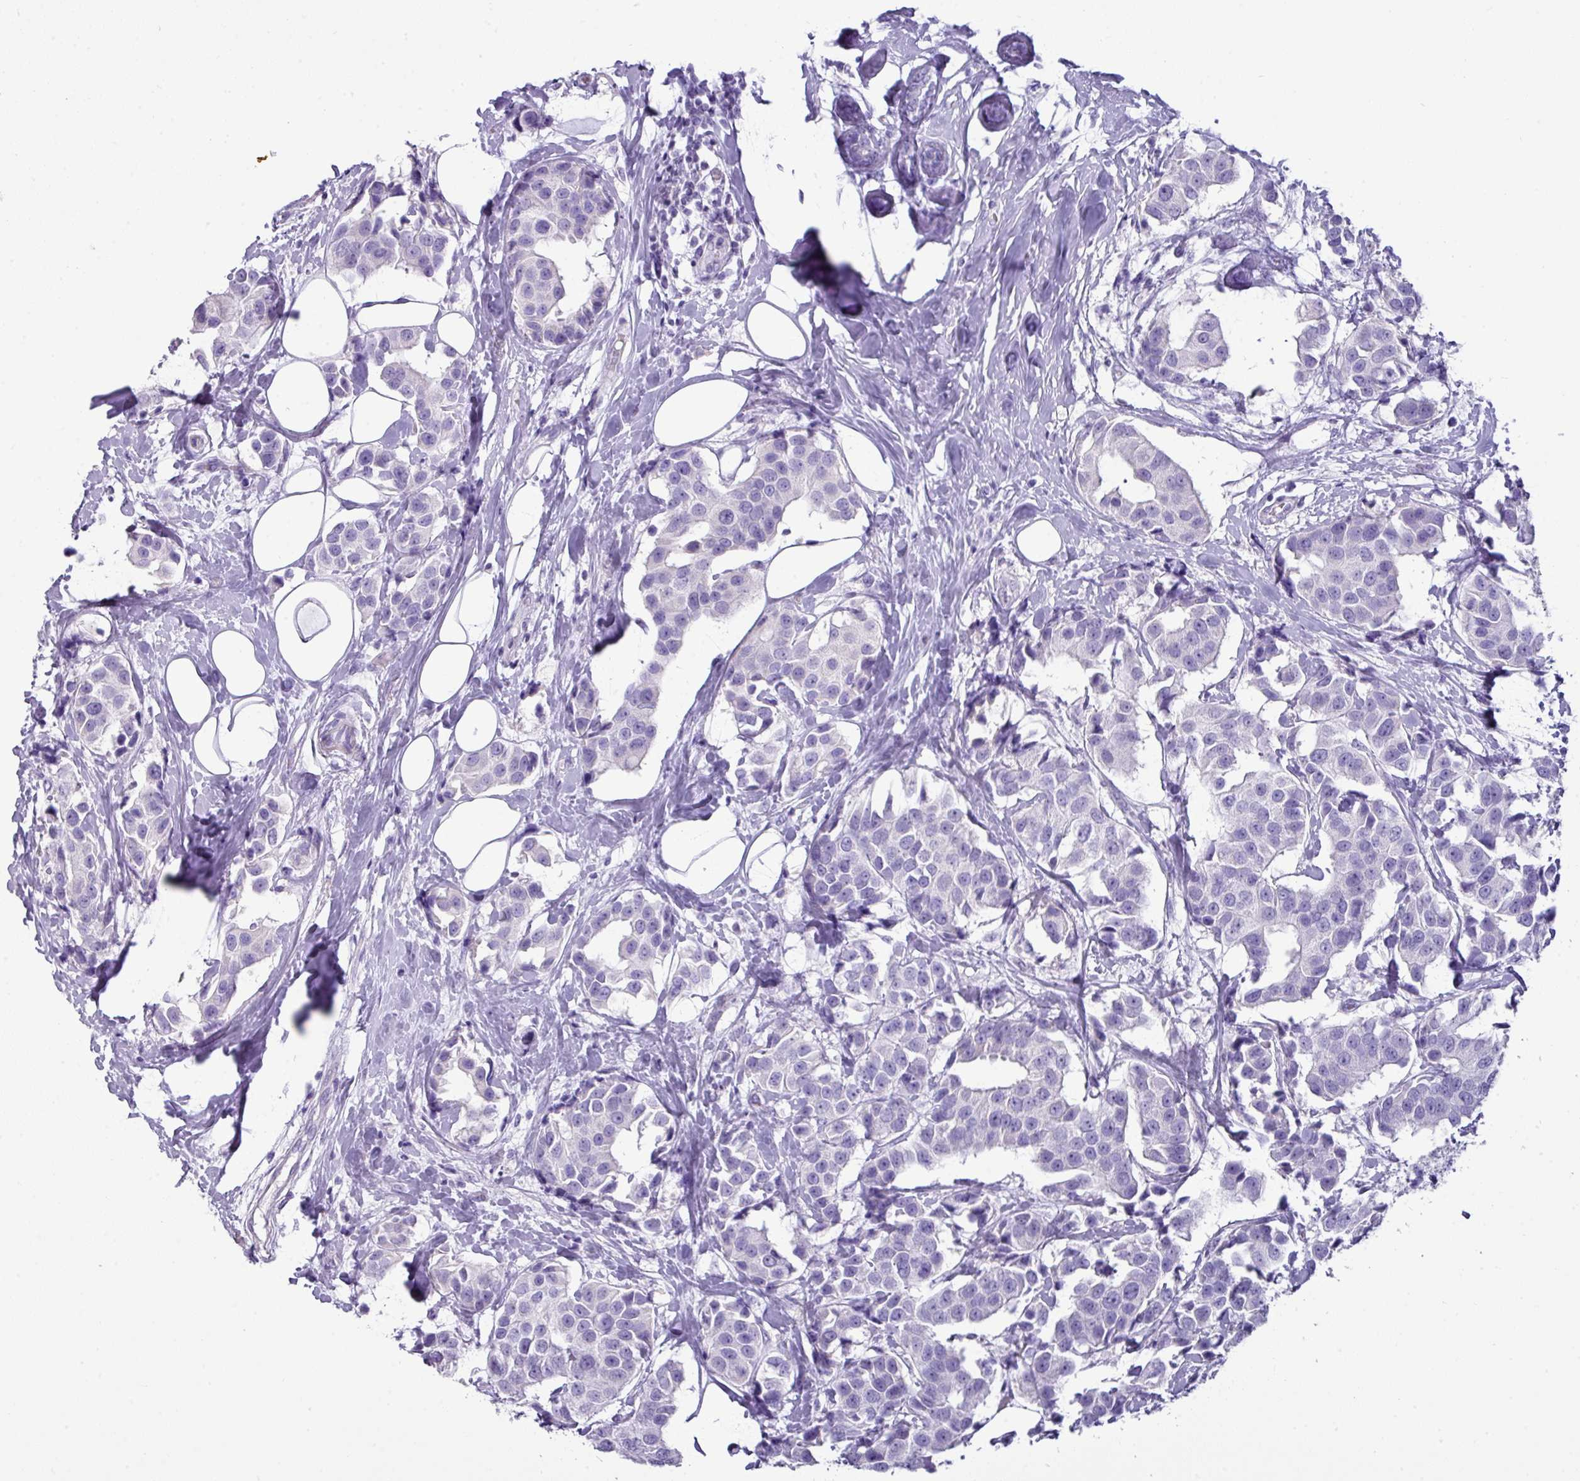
{"staining": {"intensity": "negative", "quantity": "none", "location": "none"}, "tissue": "breast cancer", "cell_type": "Tumor cells", "image_type": "cancer", "snomed": [{"axis": "morphology", "description": "Normal tissue, NOS"}, {"axis": "morphology", "description": "Duct carcinoma"}, {"axis": "topography", "description": "Breast"}], "caption": "Immunohistochemistry (IHC) histopathology image of breast invasive ductal carcinoma stained for a protein (brown), which exhibits no staining in tumor cells.", "gene": "GSTA3", "patient": {"sex": "female", "age": 39}}